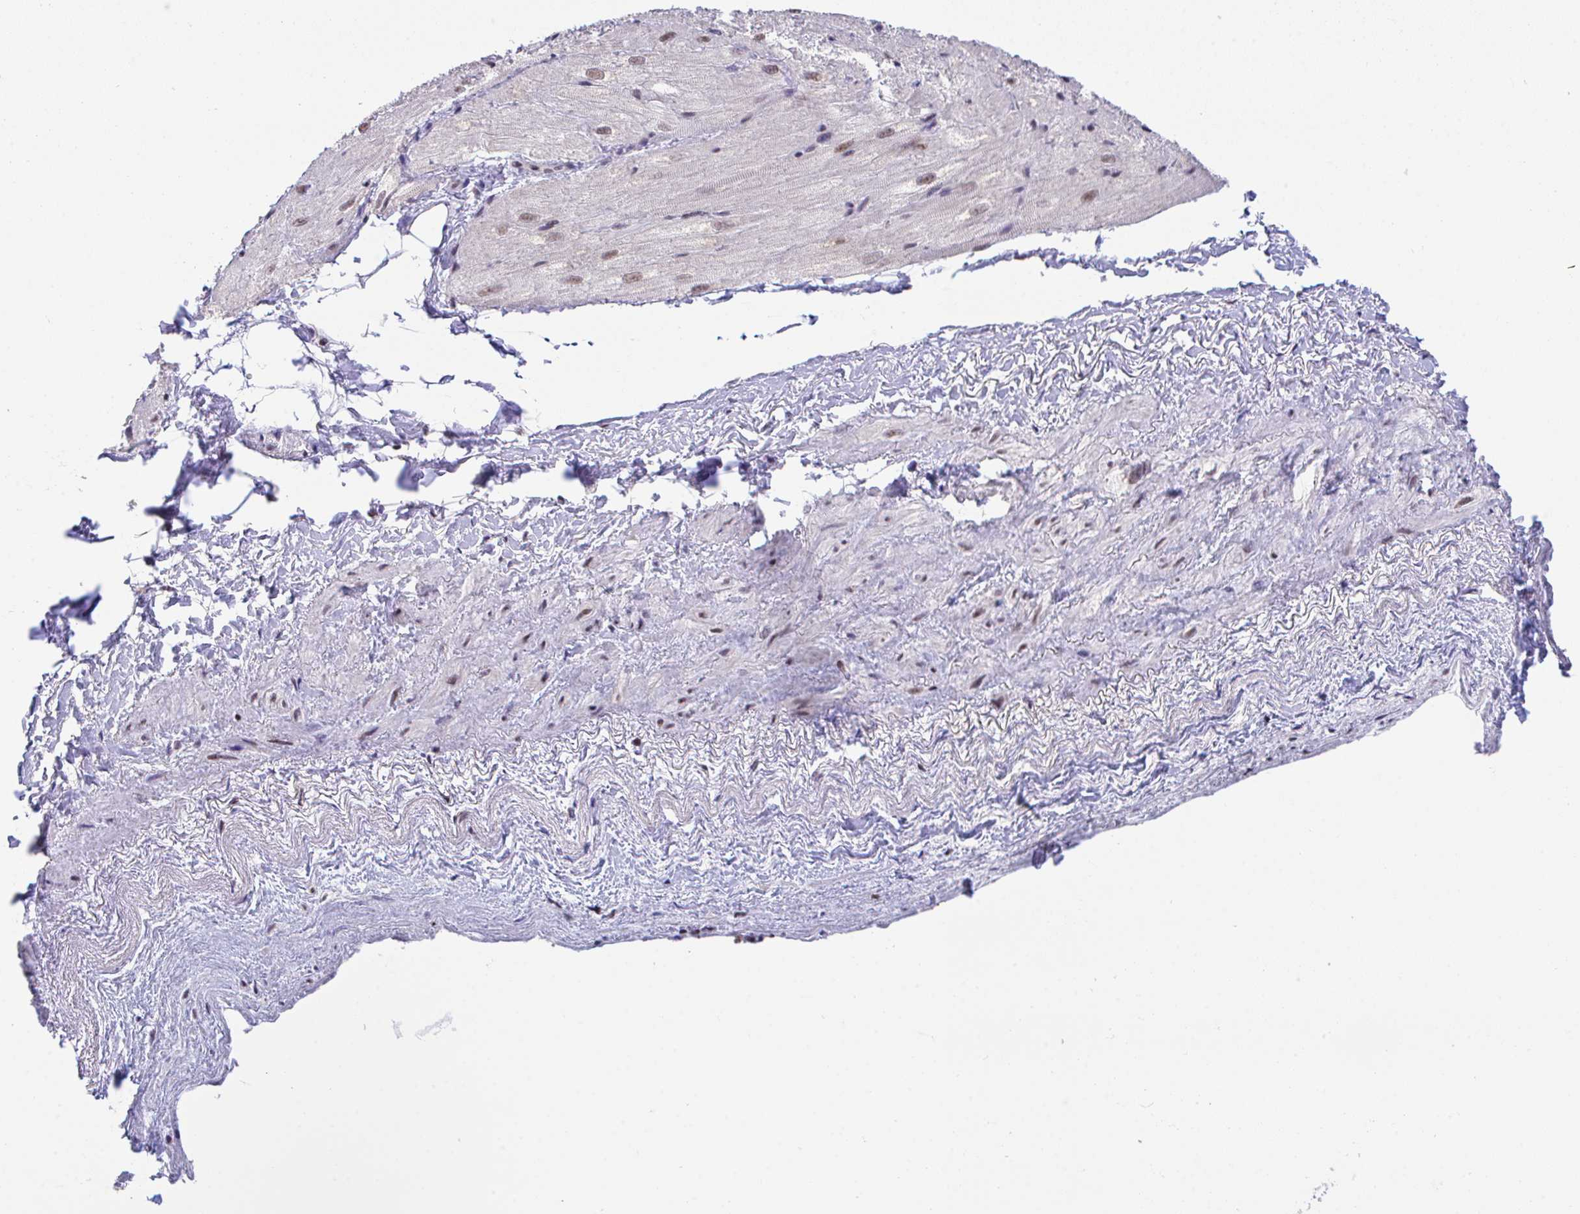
{"staining": {"intensity": "weak", "quantity": "25%-75%", "location": "nuclear"}, "tissue": "heart muscle", "cell_type": "Cardiomyocytes", "image_type": "normal", "snomed": [{"axis": "morphology", "description": "Normal tissue, NOS"}, {"axis": "topography", "description": "Heart"}], "caption": "Immunohistochemical staining of benign heart muscle exhibits weak nuclear protein expression in about 25%-75% of cardiomyocytes. Ihc stains the protein in brown and the nuclei are stained blue.", "gene": "OR6K3", "patient": {"sex": "male", "age": 62}}